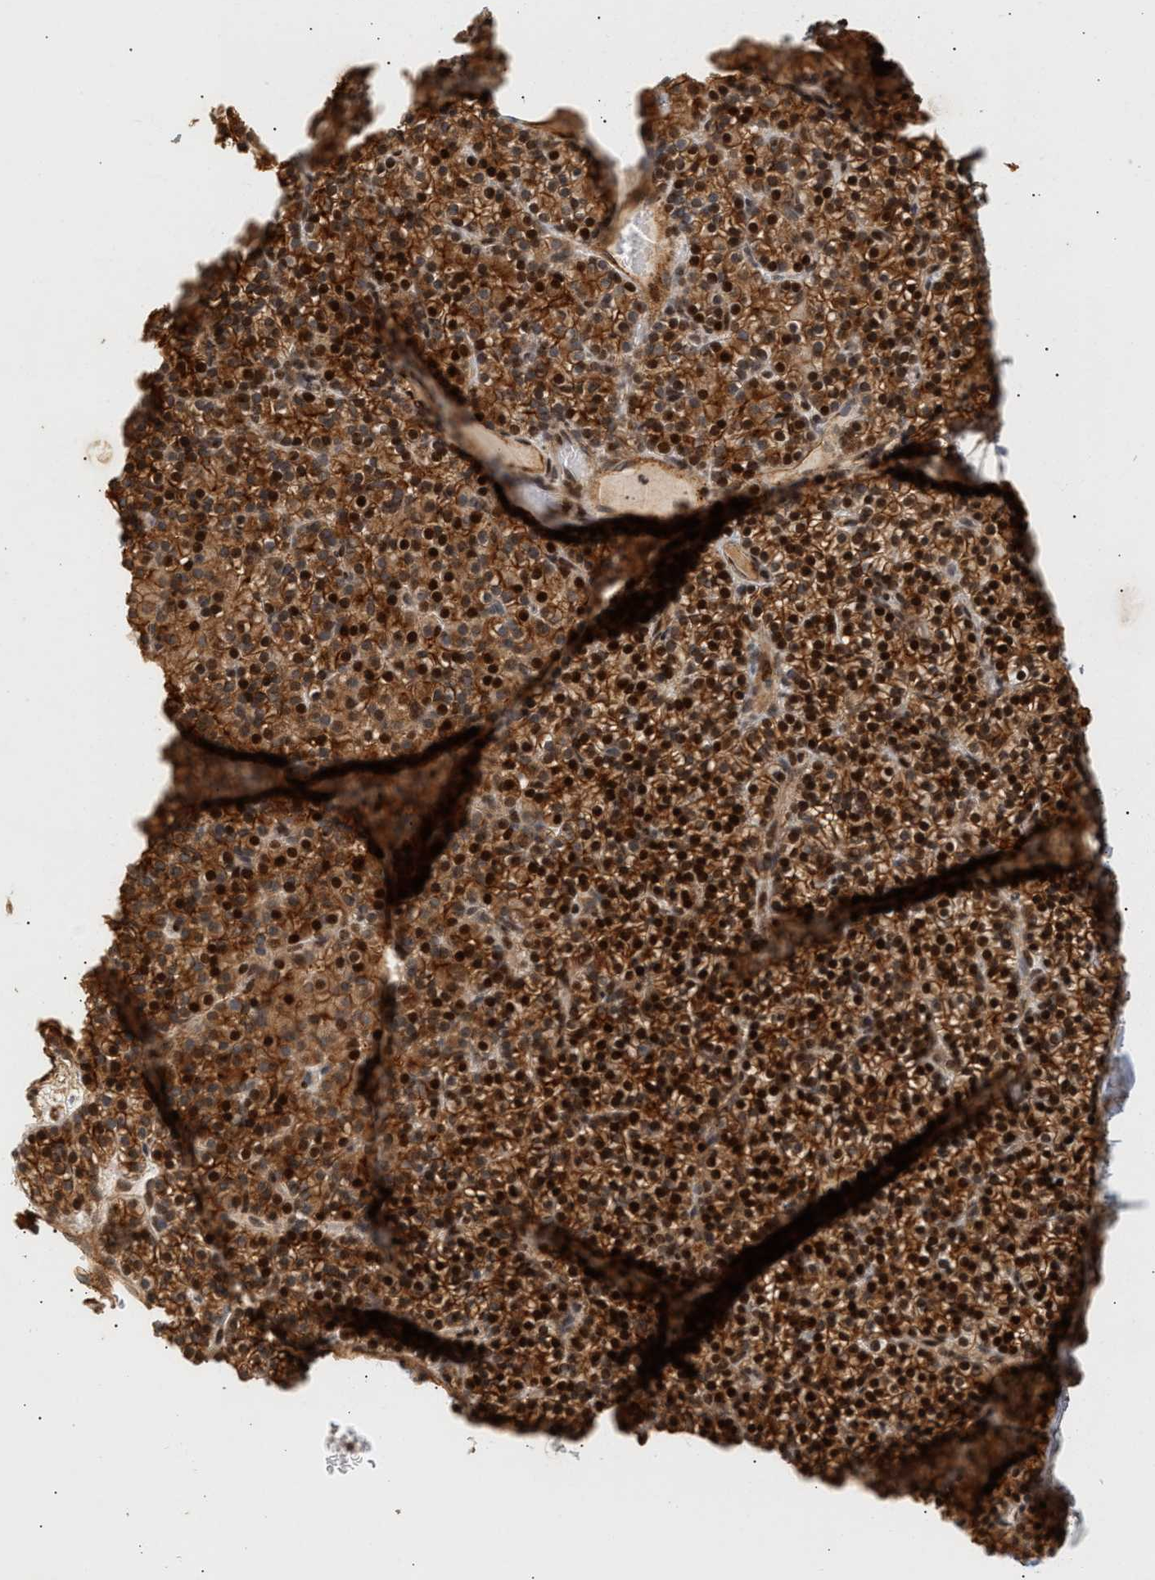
{"staining": {"intensity": "strong", "quantity": ">75%", "location": "cytoplasmic/membranous,nuclear"}, "tissue": "parathyroid gland", "cell_type": "Glandular cells", "image_type": "normal", "snomed": [{"axis": "morphology", "description": "Normal tissue, NOS"}, {"axis": "morphology", "description": "Hyperplasia, NOS"}, {"axis": "topography", "description": "Parathyroid gland"}], "caption": "Glandular cells exhibit high levels of strong cytoplasmic/membranous,nuclear positivity in about >75% of cells in normal parathyroid gland.", "gene": "PLXND1", "patient": {"sex": "male", "age": 44}}